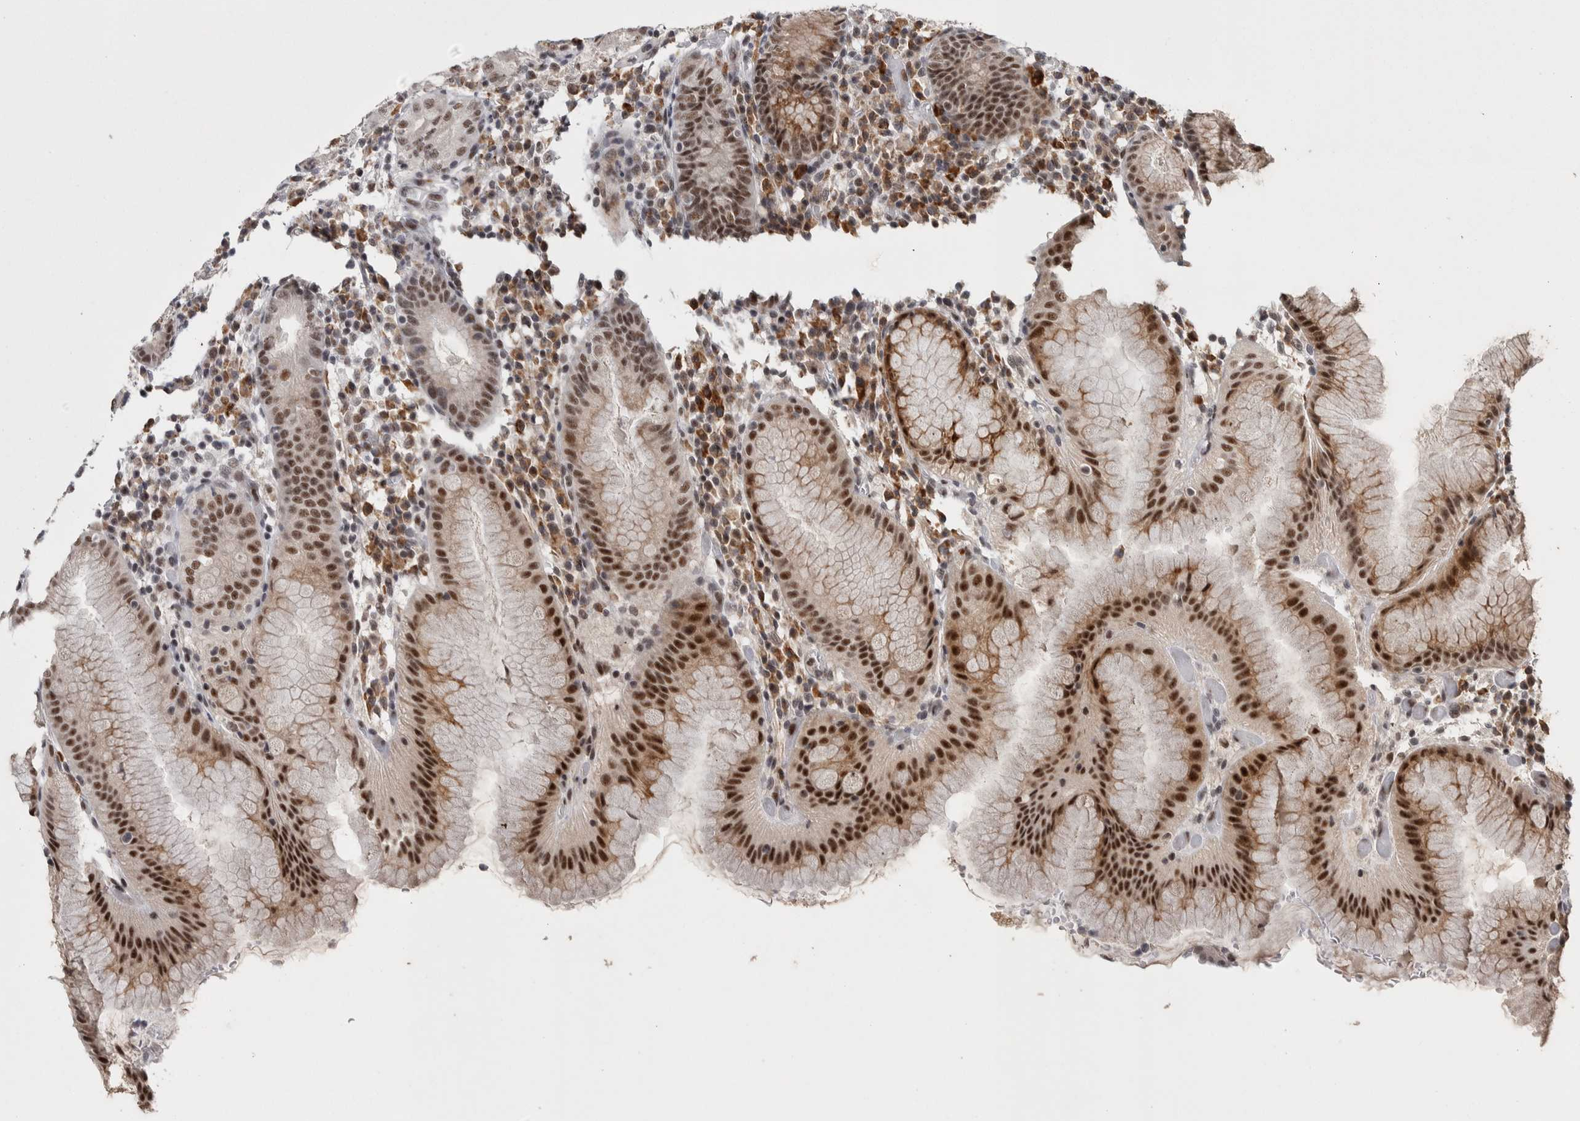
{"staining": {"intensity": "strong", "quantity": "25%-75%", "location": "nuclear"}, "tissue": "stomach", "cell_type": "Glandular cells", "image_type": "normal", "snomed": [{"axis": "morphology", "description": "Normal tissue, NOS"}, {"axis": "topography", "description": "Stomach"}, {"axis": "topography", "description": "Stomach, lower"}], "caption": "DAB immunohistochemical staining of unremarkable human stomach shows strong nuclear protein expression in approximately 25%-75% of glandular cells.", "gene": "ASPN", "patient": {"sex": "female", "age": 75}}